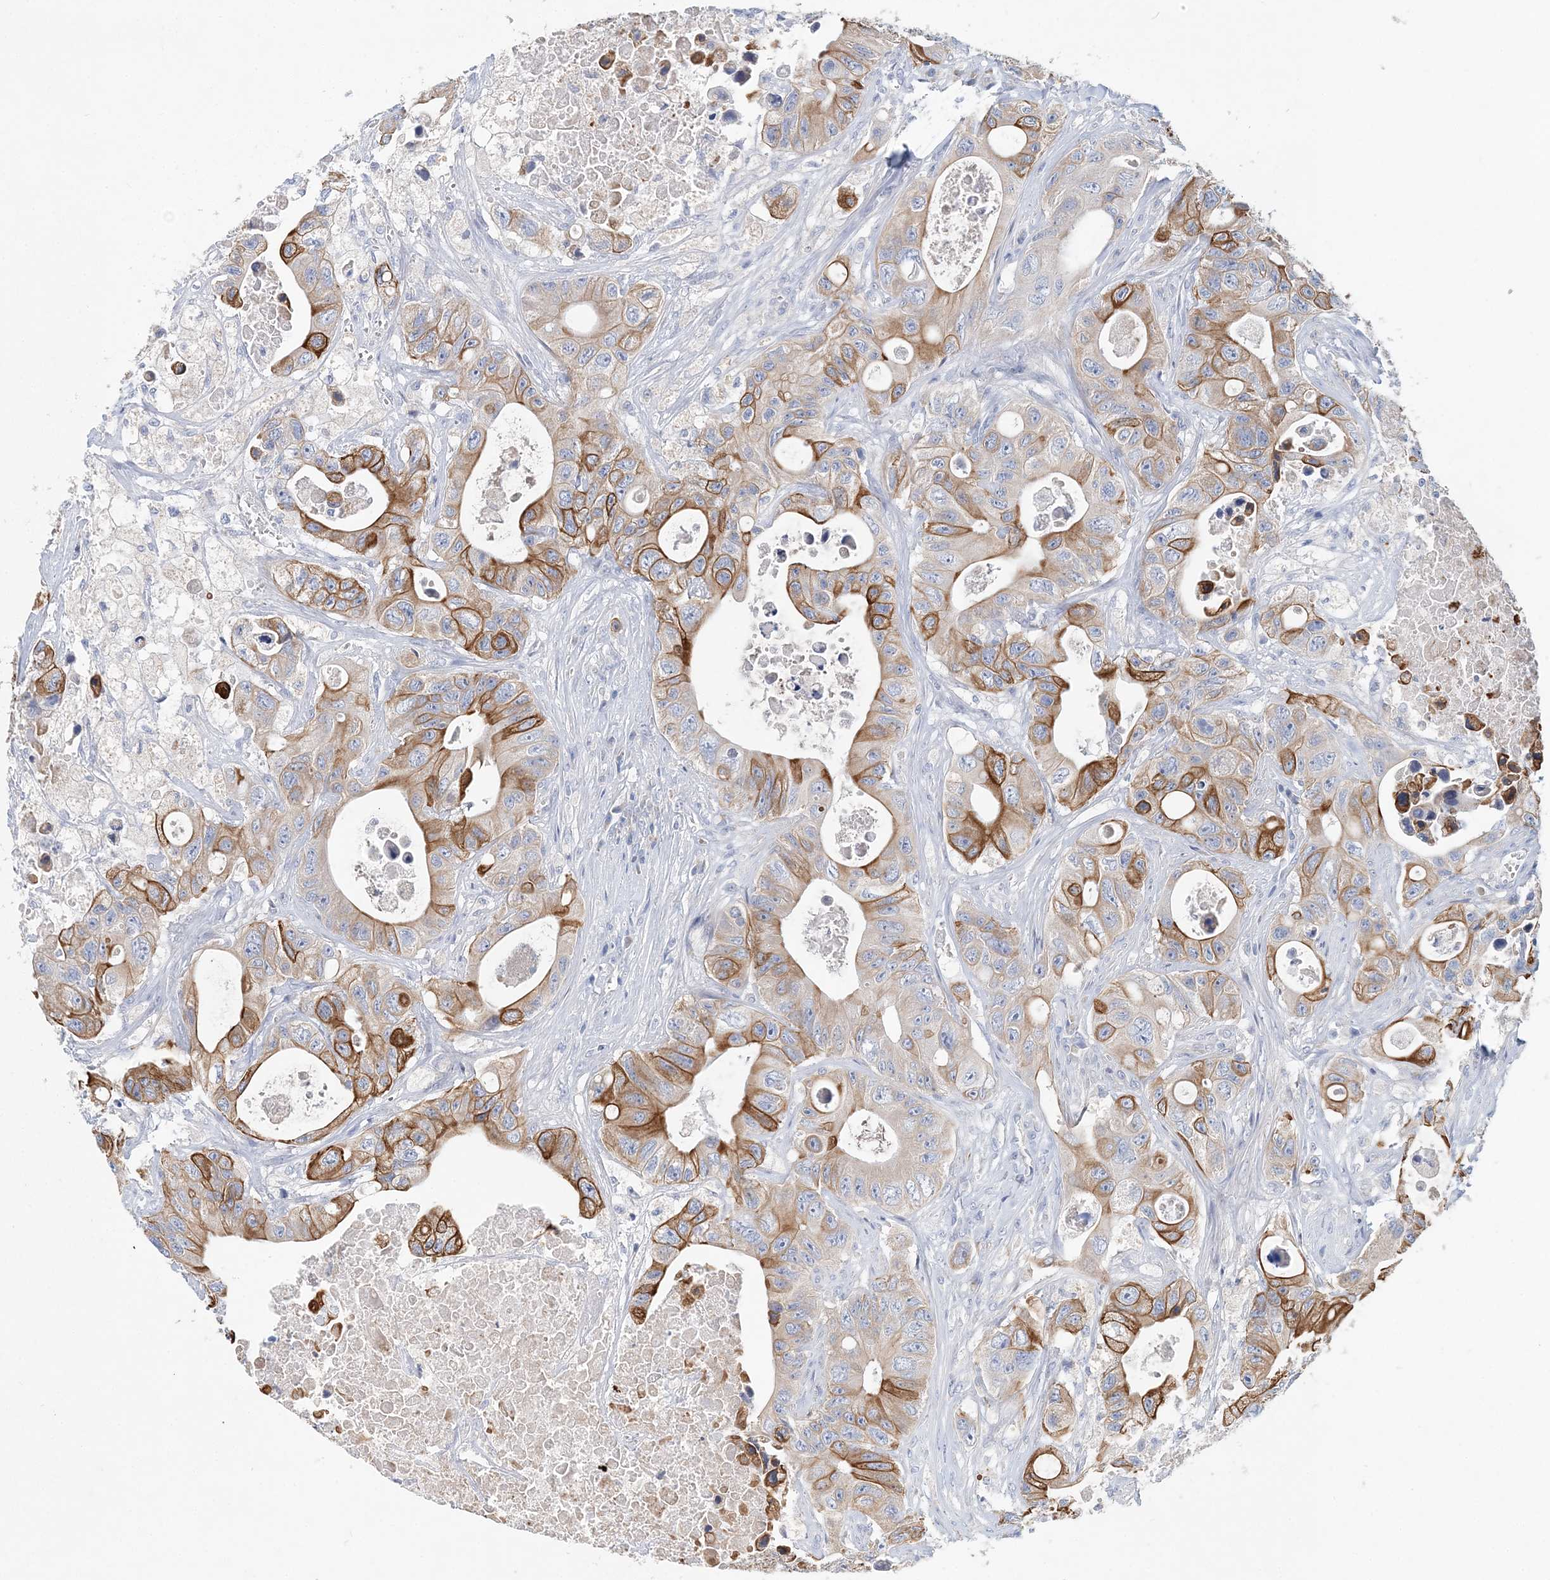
{"staining": {"intensity": "moderate", "quantity": "25%-75%", "location": "cytoplasmic/membranous"}, "tissue": "colorectal cancer", "cell_type": "Tumor cells", "image_type": "cancer", "snomed": [{"axis": "morphology", "description": "Adenocarcinoma, NOS"}, {"axis": "topography", "description": "Colon"}], "caption": "Immunohistochemistry photomicrograph of neoplastic tissue: adenocarcinoma (colorectal) stained using immunohistochemistry reveals medium levels of moderate protein expression localized specifically in the cytoplasmic/membranous of tumor cells, appearing as a cytoplasmic/membranous brown color.", "gene": "LRRIQ4", "patient": {"sex": "female", "age": 46}}